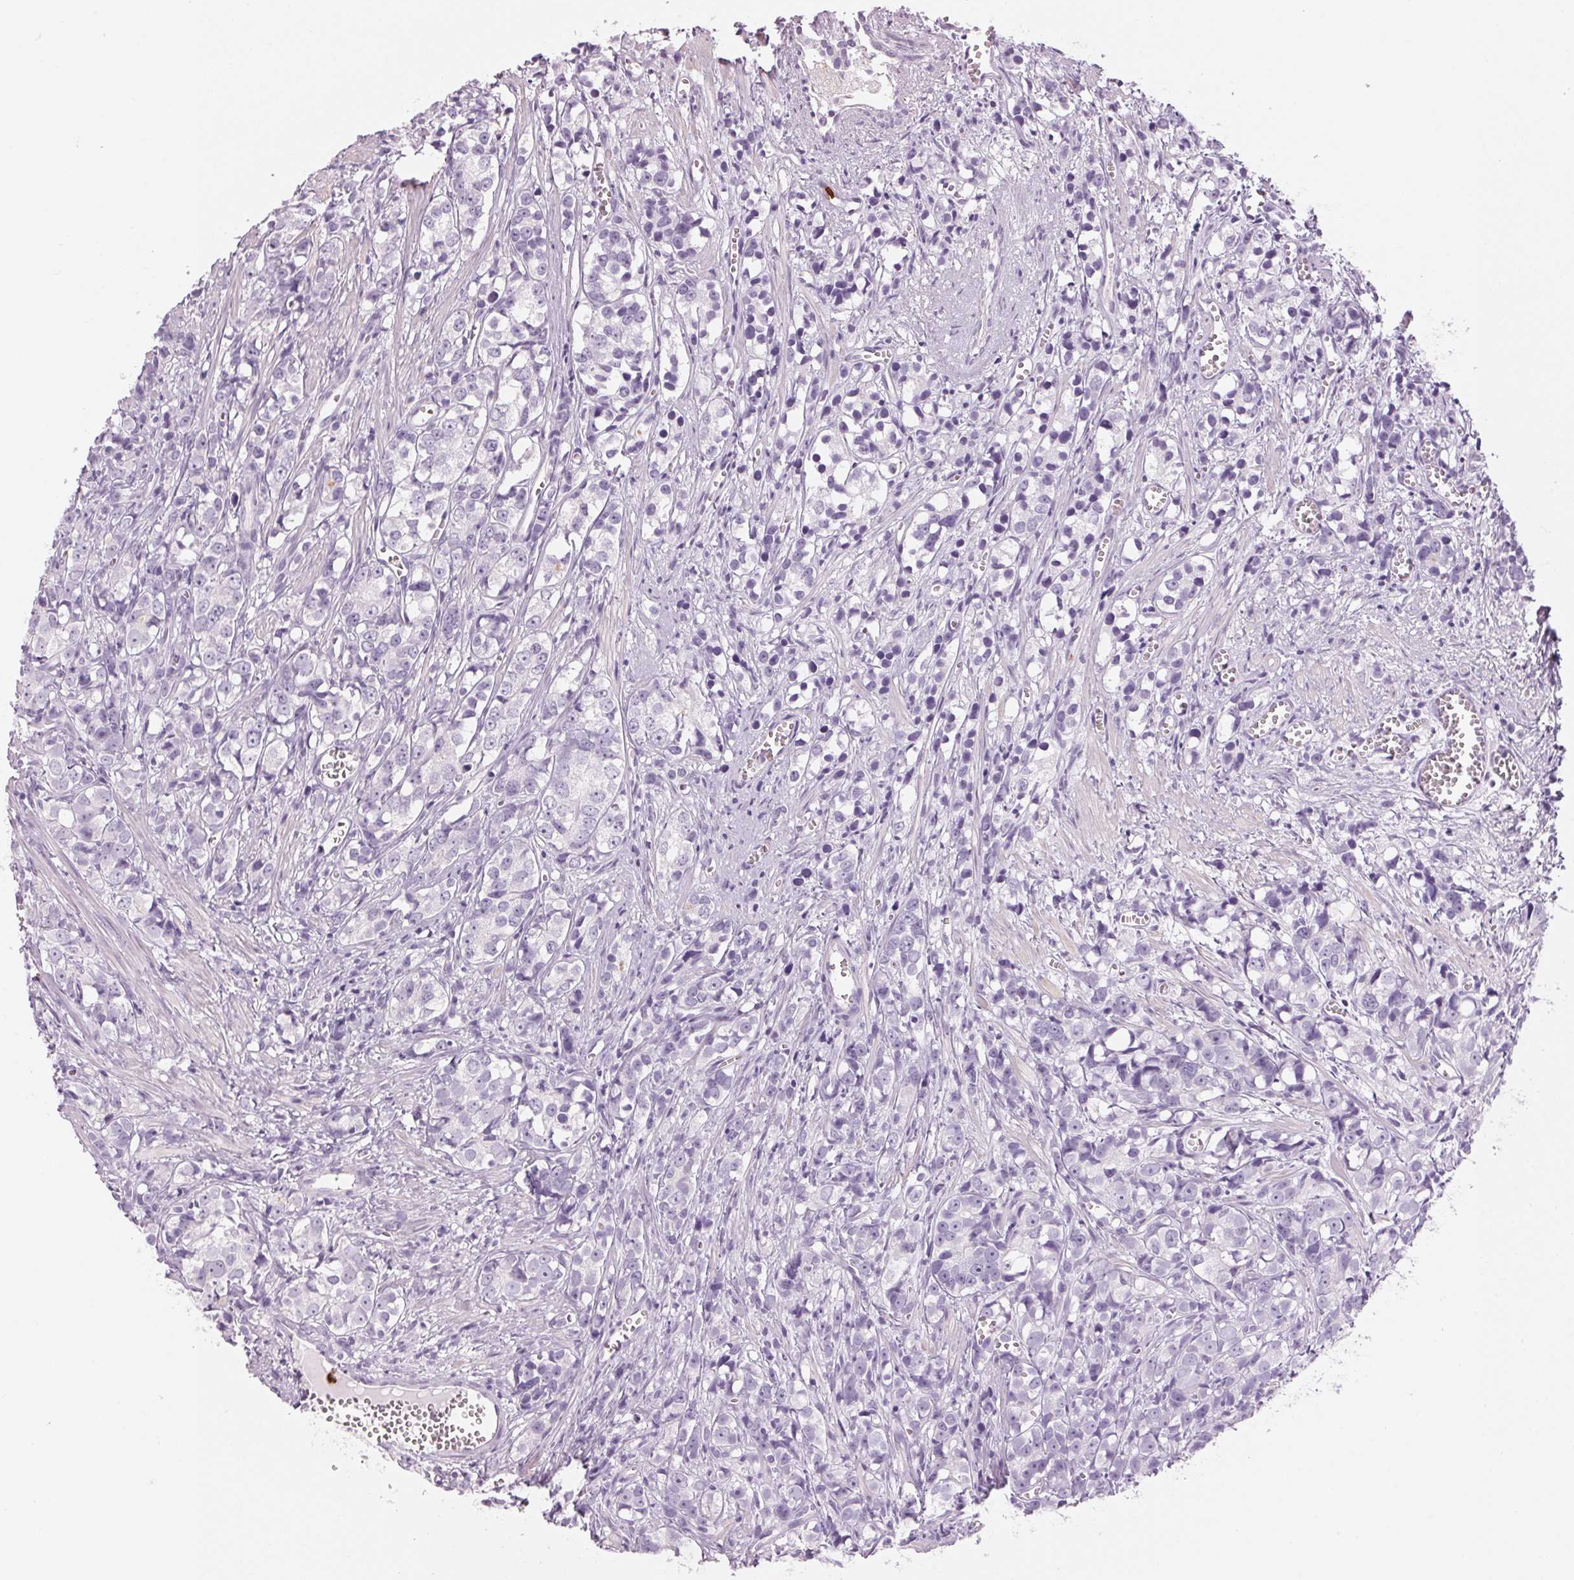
{"staining": {"intensity": "negative", "quantity": "none", "location": "none"}, "tissue": "prostate cancer", "cell_type": "Tumor cells", "image_type": "cancer", "snomed": [{"axis": "morphology", "description": "Adenocarcinoma, High grade"}, {"axis": "topography", "description": "Prostate"}], "caption": "Human prostate cancer (adenocarcinoma (high-grade)) stained for a protein using IHC demonstrates no staining in tumor cells.", "gene": "KLK7", "patient": {"sex": "male", "age": 77}}